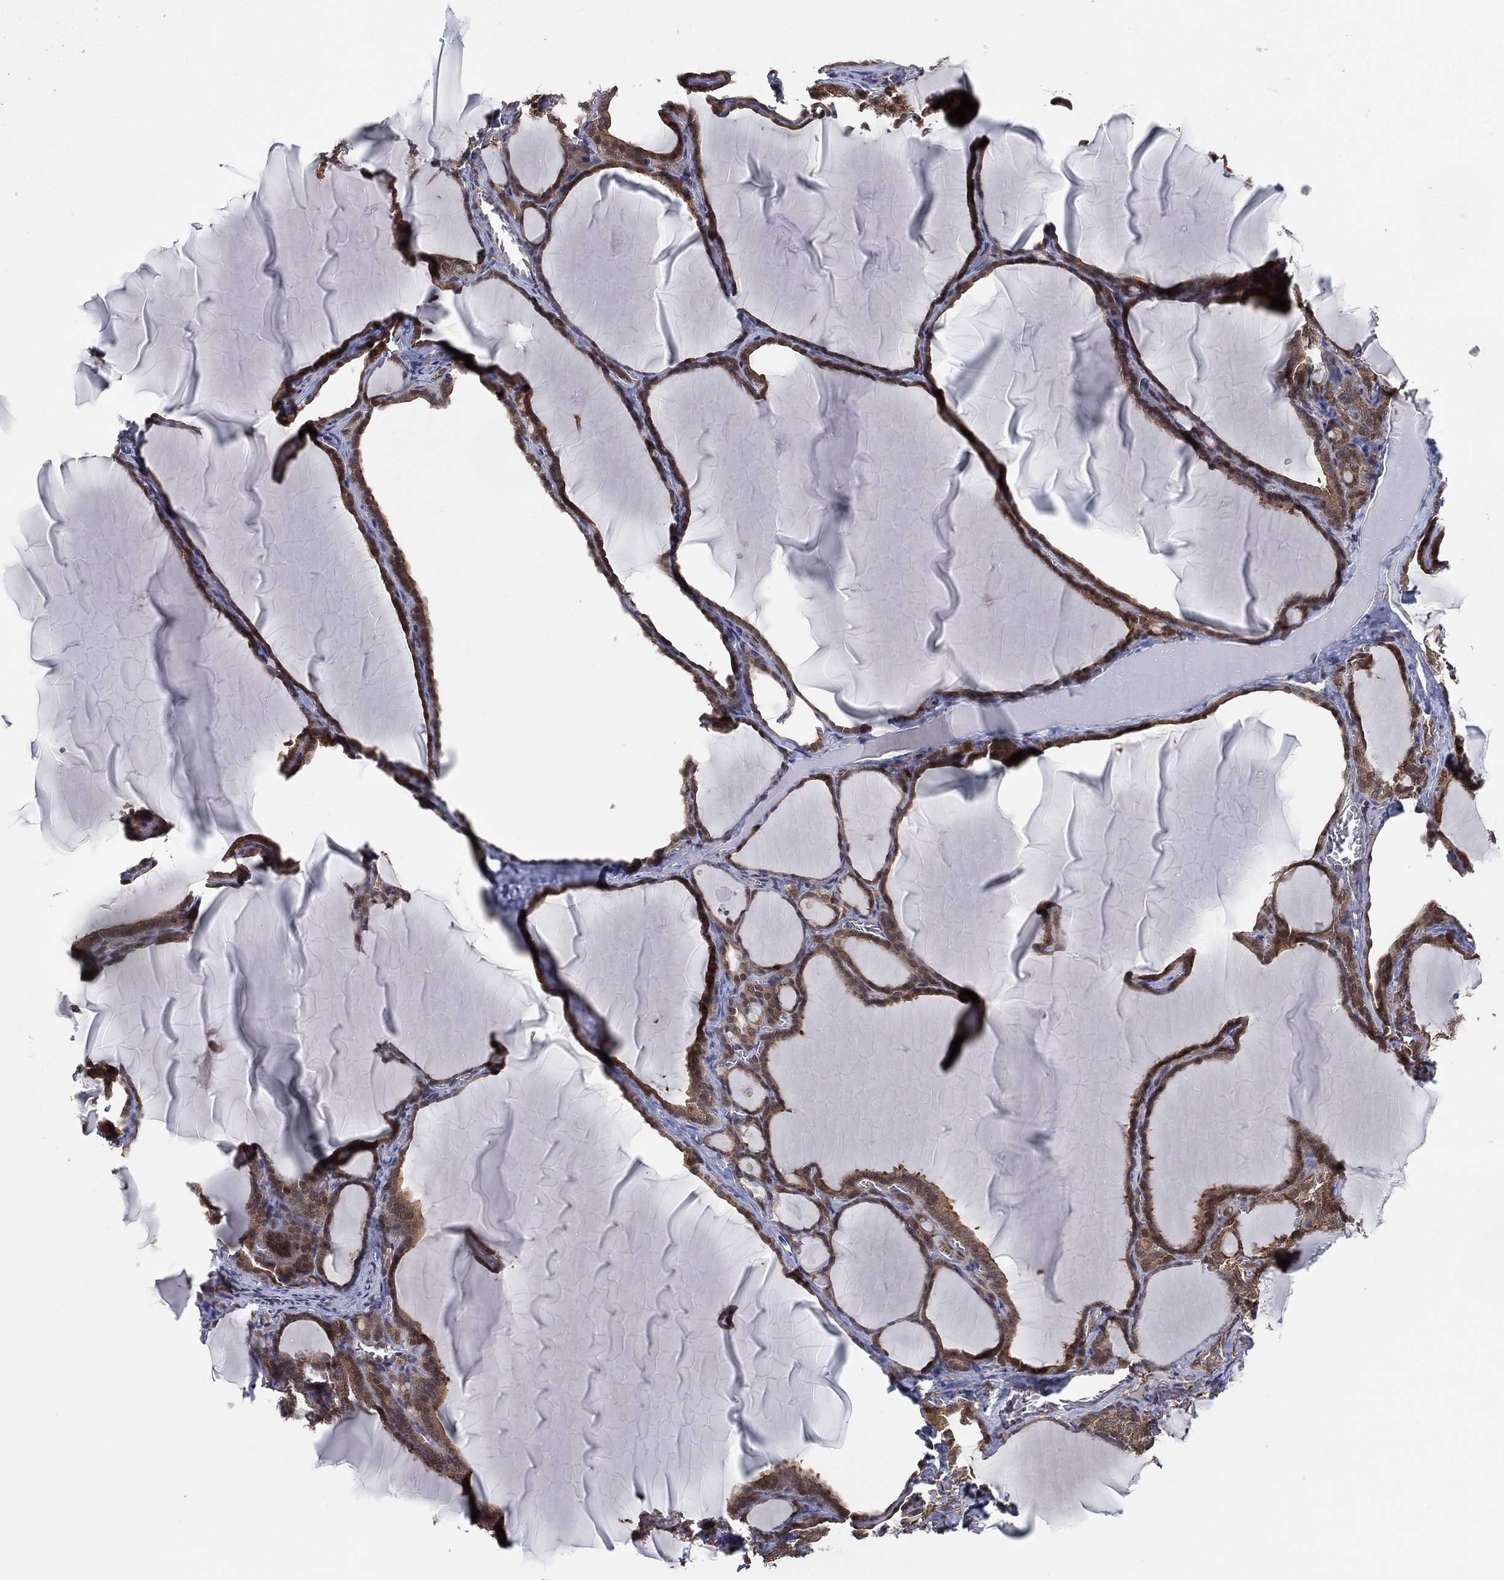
{"staining": {"intensity": "moderate", "quantity": "25%-75%", "location": "cytoplasmic/membranous,nuclear"}, "tissue": "thyroid gland", "cell_type": "Glandular cells", "image_type": "normal", "snomed": [{"axis": "morphology", "description": "Normal tissue, NOS"}, {"axis": "morphology", "description": "Hyperplasia, NOS"}, {"axis": "topography", "description": "Thyroid gland"}], "caption": "The immunohistochemical stain labels moderate cytoplasmic/membranous,nuclear positivity in glandular cells of normal thyroid gland.", "gene": "PSMG4", "patient": {"sex": "female", "age": 27}}